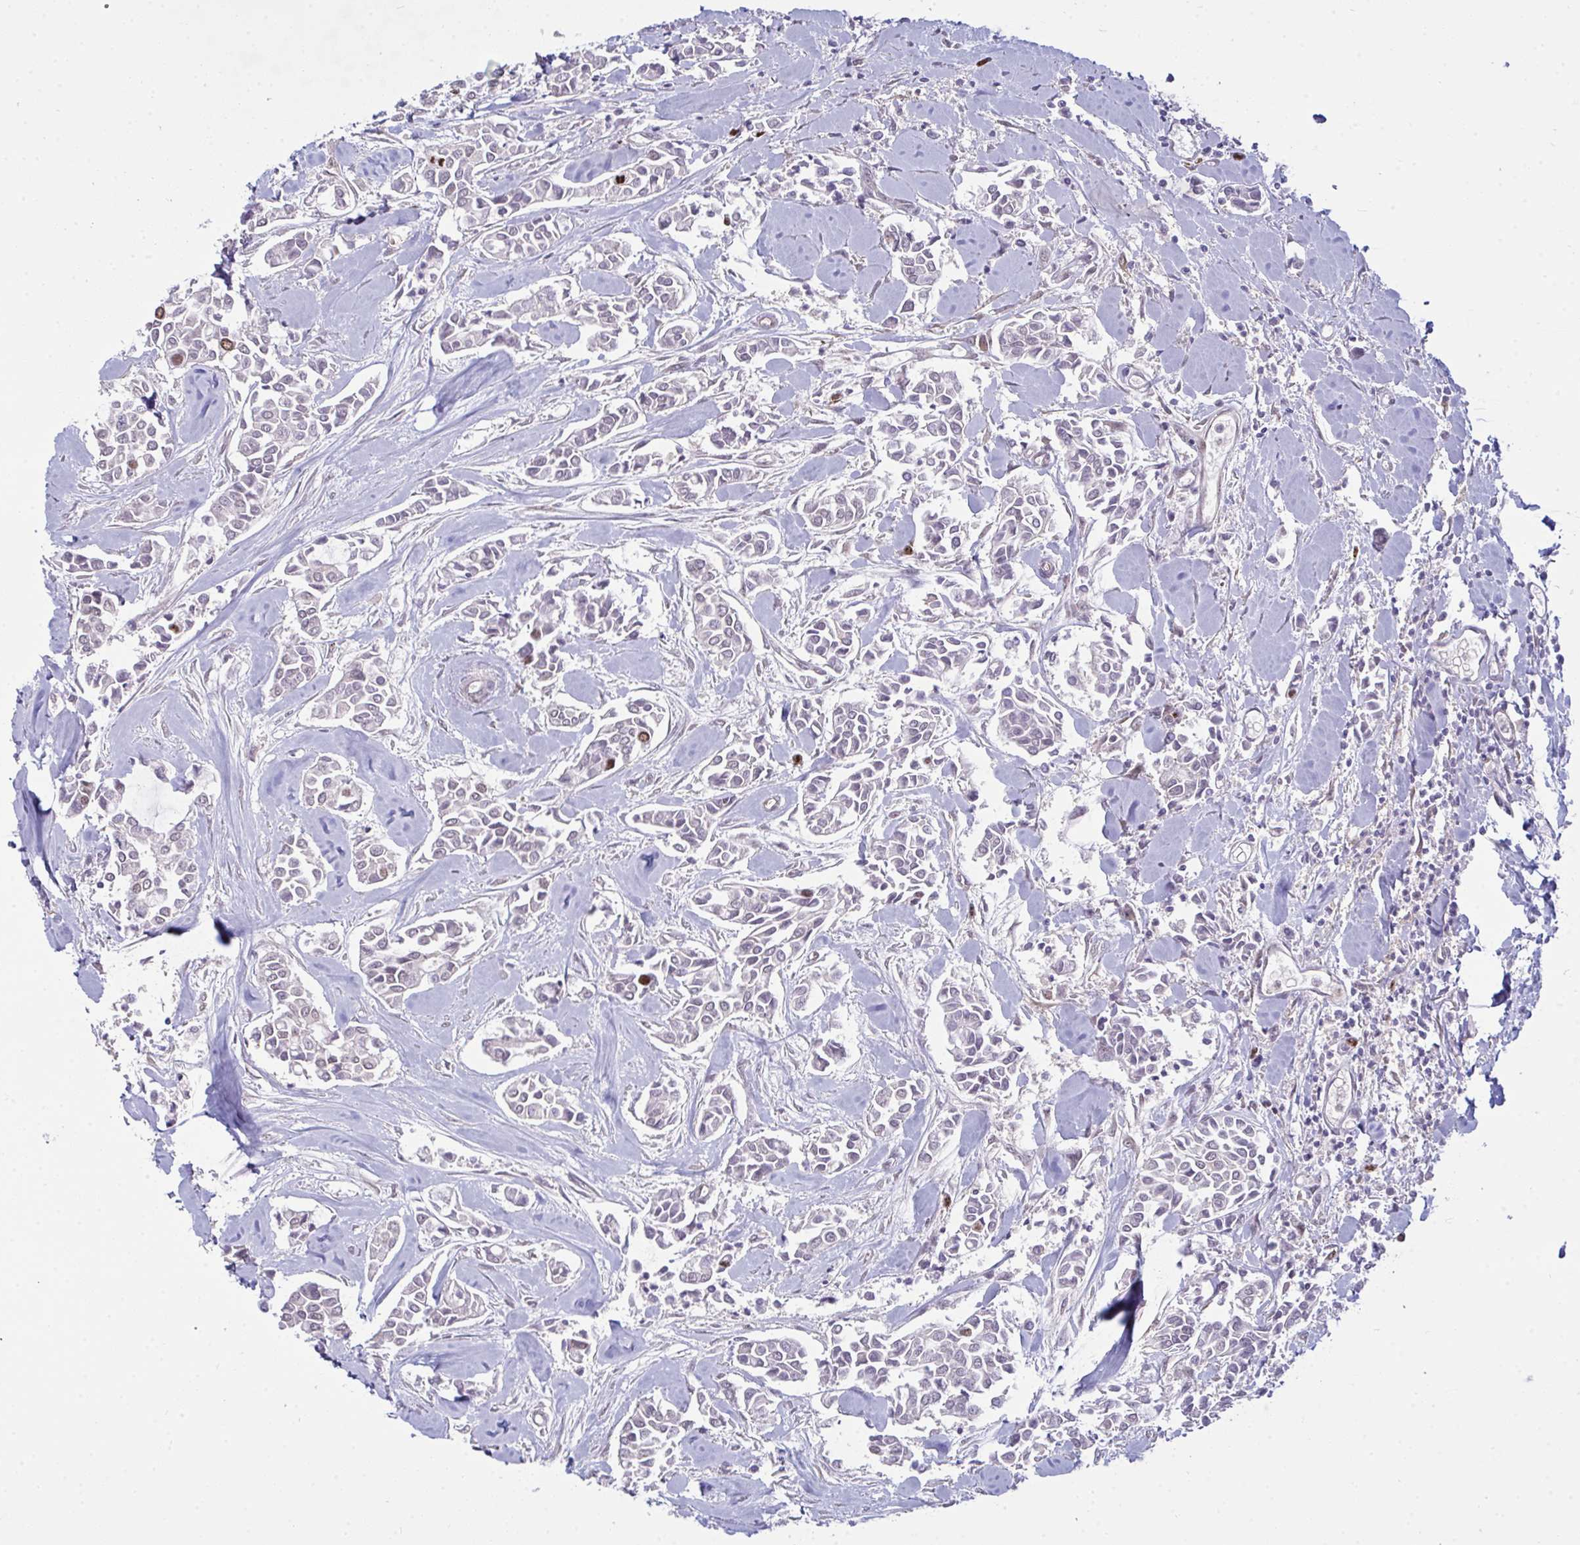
{"staining": {"intensity": "negative", "quantity": "none", "location": "none"}, "tissue": "breast cancer", "cell_type": "Tumor cells", "image_type": "cancer", "snomed": [{"axis": "morphology", "description": "Duct carcinoma"}, {"axis": "topography", "description": "Breast"}], "caption": "Immunohistochemistry (IHC) image of neoplastic tissue: intraductal carcinoma (breast) stained with DAB demonstrates no significant protein positivity in tumor cells.", "gene": "SETD7", "patient": {"sex": "female", "age": 84}}